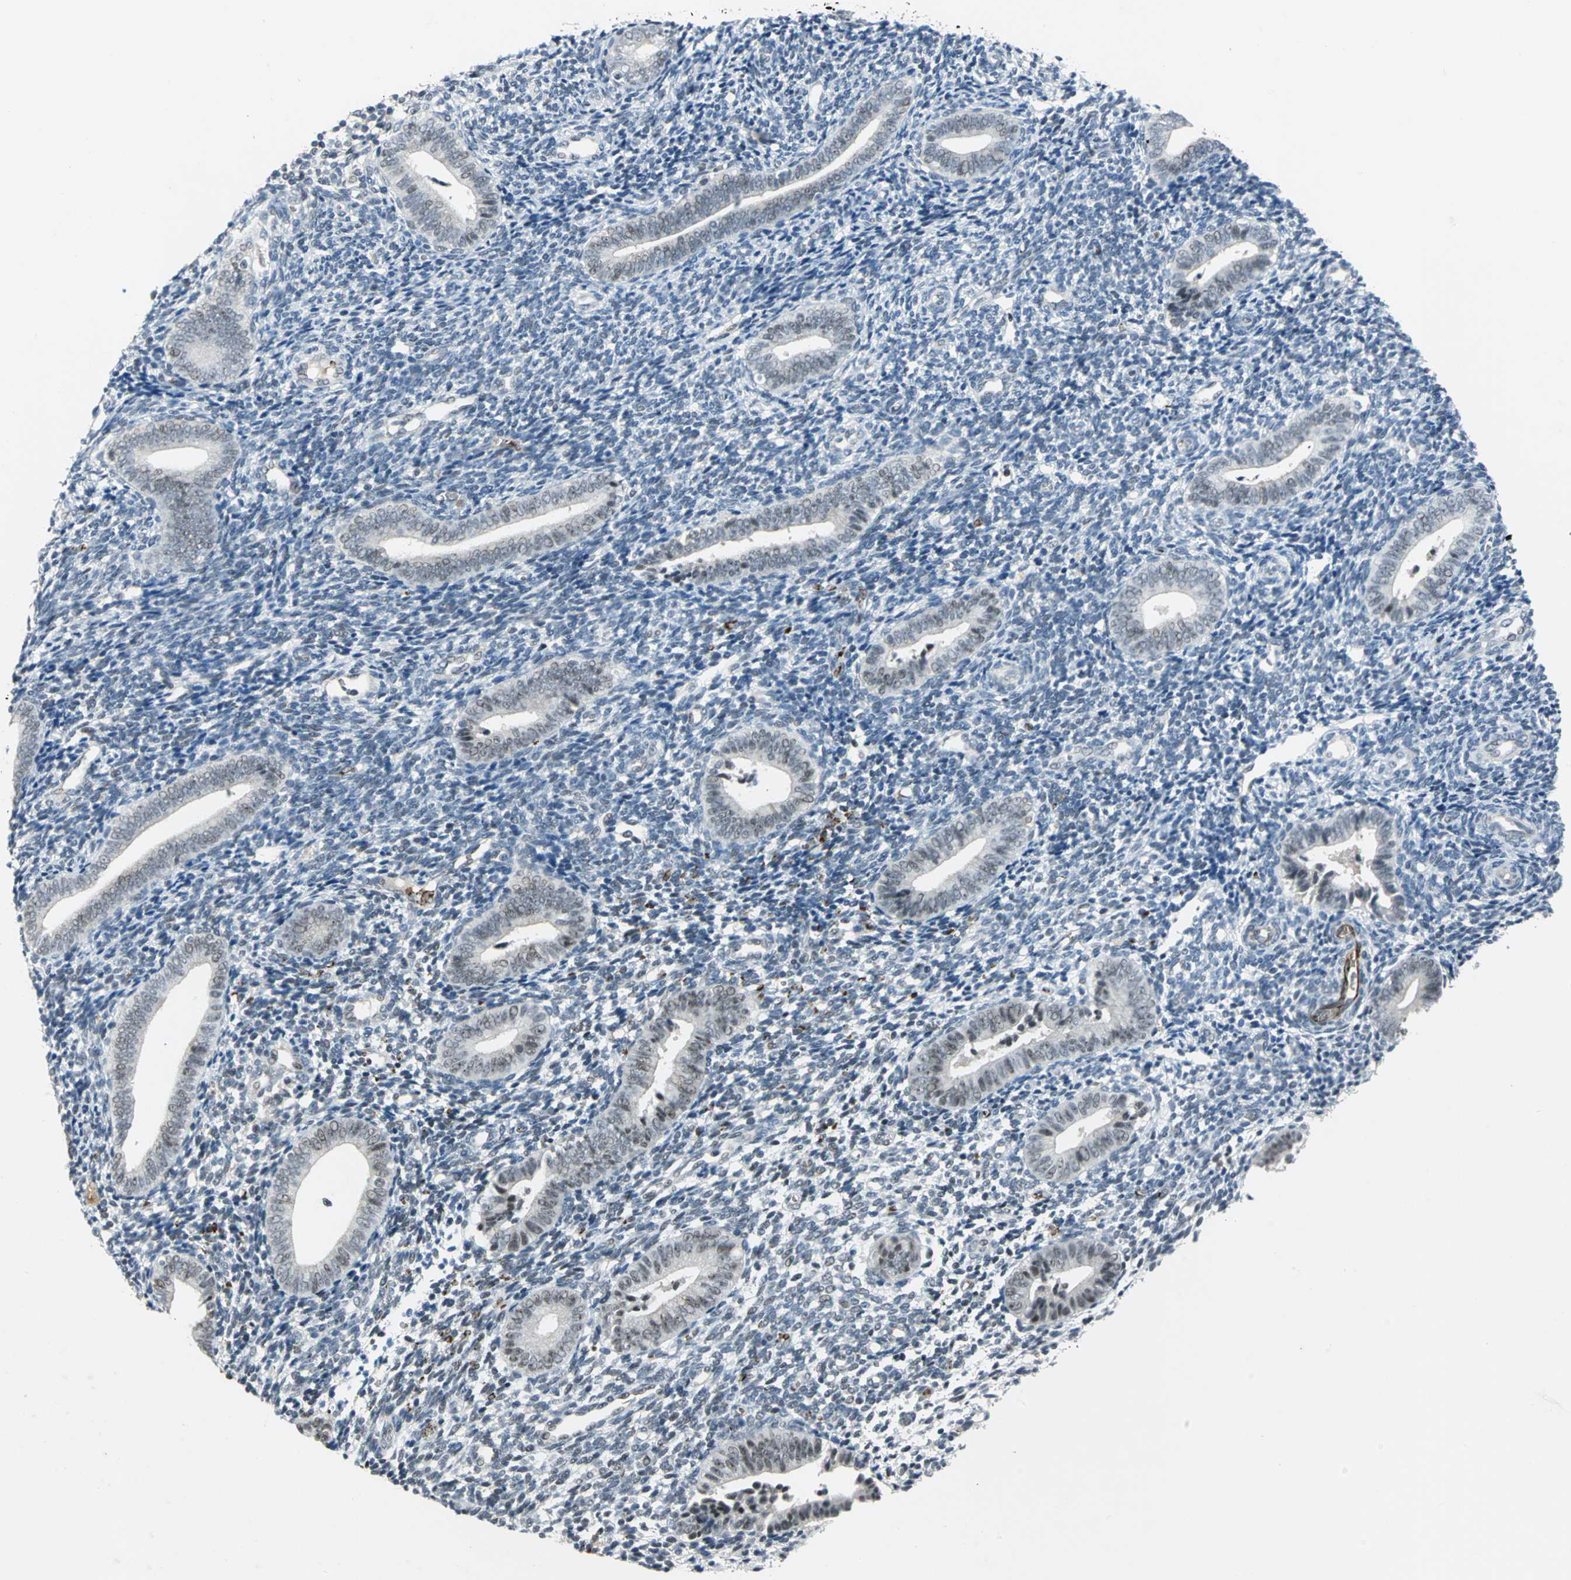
{"staining": {"intensity": "weak", "quantity": "<25%", "location": "nuclear"}, "tissue": "endometrium", "cell_type": "Cells in endometrial stroma", "image_type": "normal", "snomed": [{"axis": "morphology", "description": "Normal tissue, NOS"}, {"axis": "topography", "description": "Uterus"}, {"axis": "topography", "description": "Endometrium"}], "caption": "Protein analysis of unremarkable endometrium demonstrates no significant expression in cells in endometrial stroma. The staining is performed using DAB (3,3'-diaminobenzidine) brown chromogen with nuclei counter-stained in using hematoxylin.", "gene": "GLI3", "patient": {"sex": "female", "age": 33}}